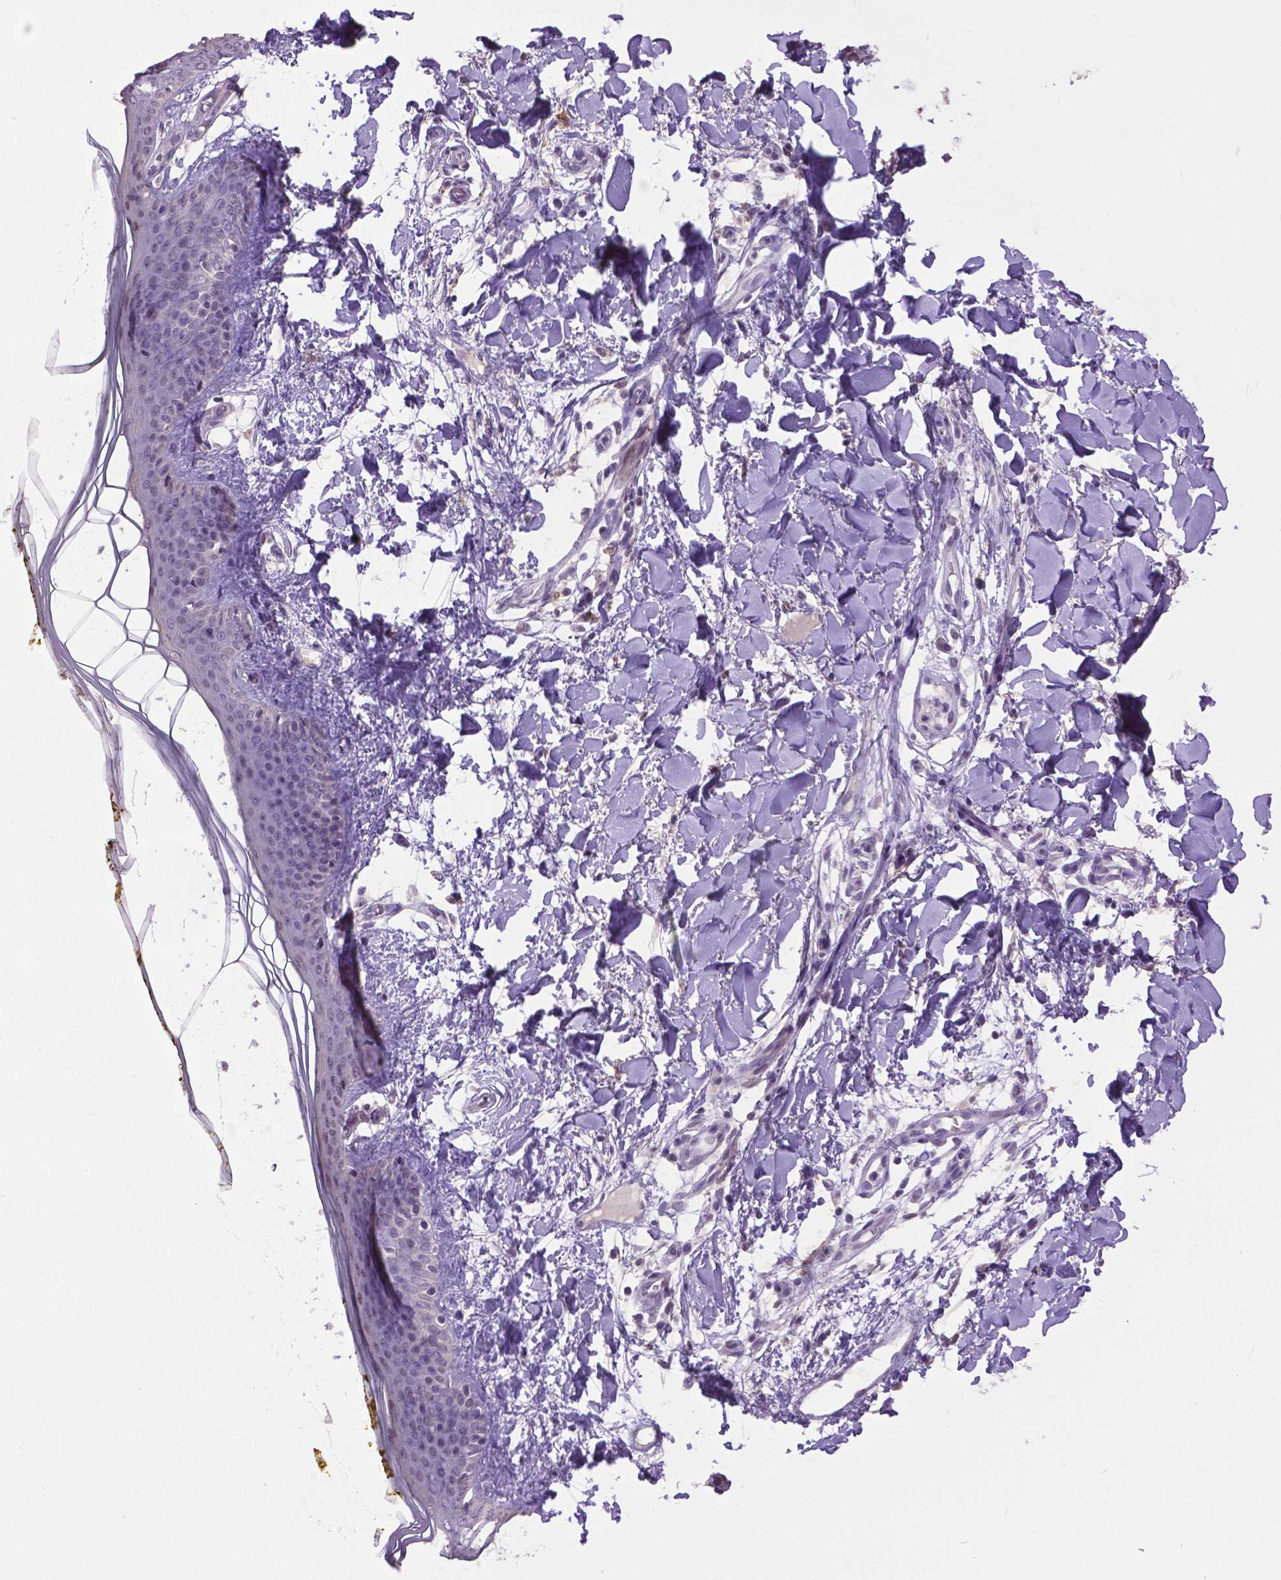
{"staining": {"intensity": "negative", "quantity": "none", "location": "none"}, "tissue": "skin", "cell_type": "Fibroblasts", "image_type": "normal", "snomed": [{"axis": "morphology", "description": "Normal tissue, NOS"}, {"axis": "topography", "description": "Skin"}], "caption": "Image shows no significant protein expression in fibroblasts of normal skin. (Brightfield microscopy of DAB (3,3'-diaminobenzidine) immunohistochemistry (IHC) at high magnification).", "gene": "CPM", "patient": {"sex": "female", "age": 34}}